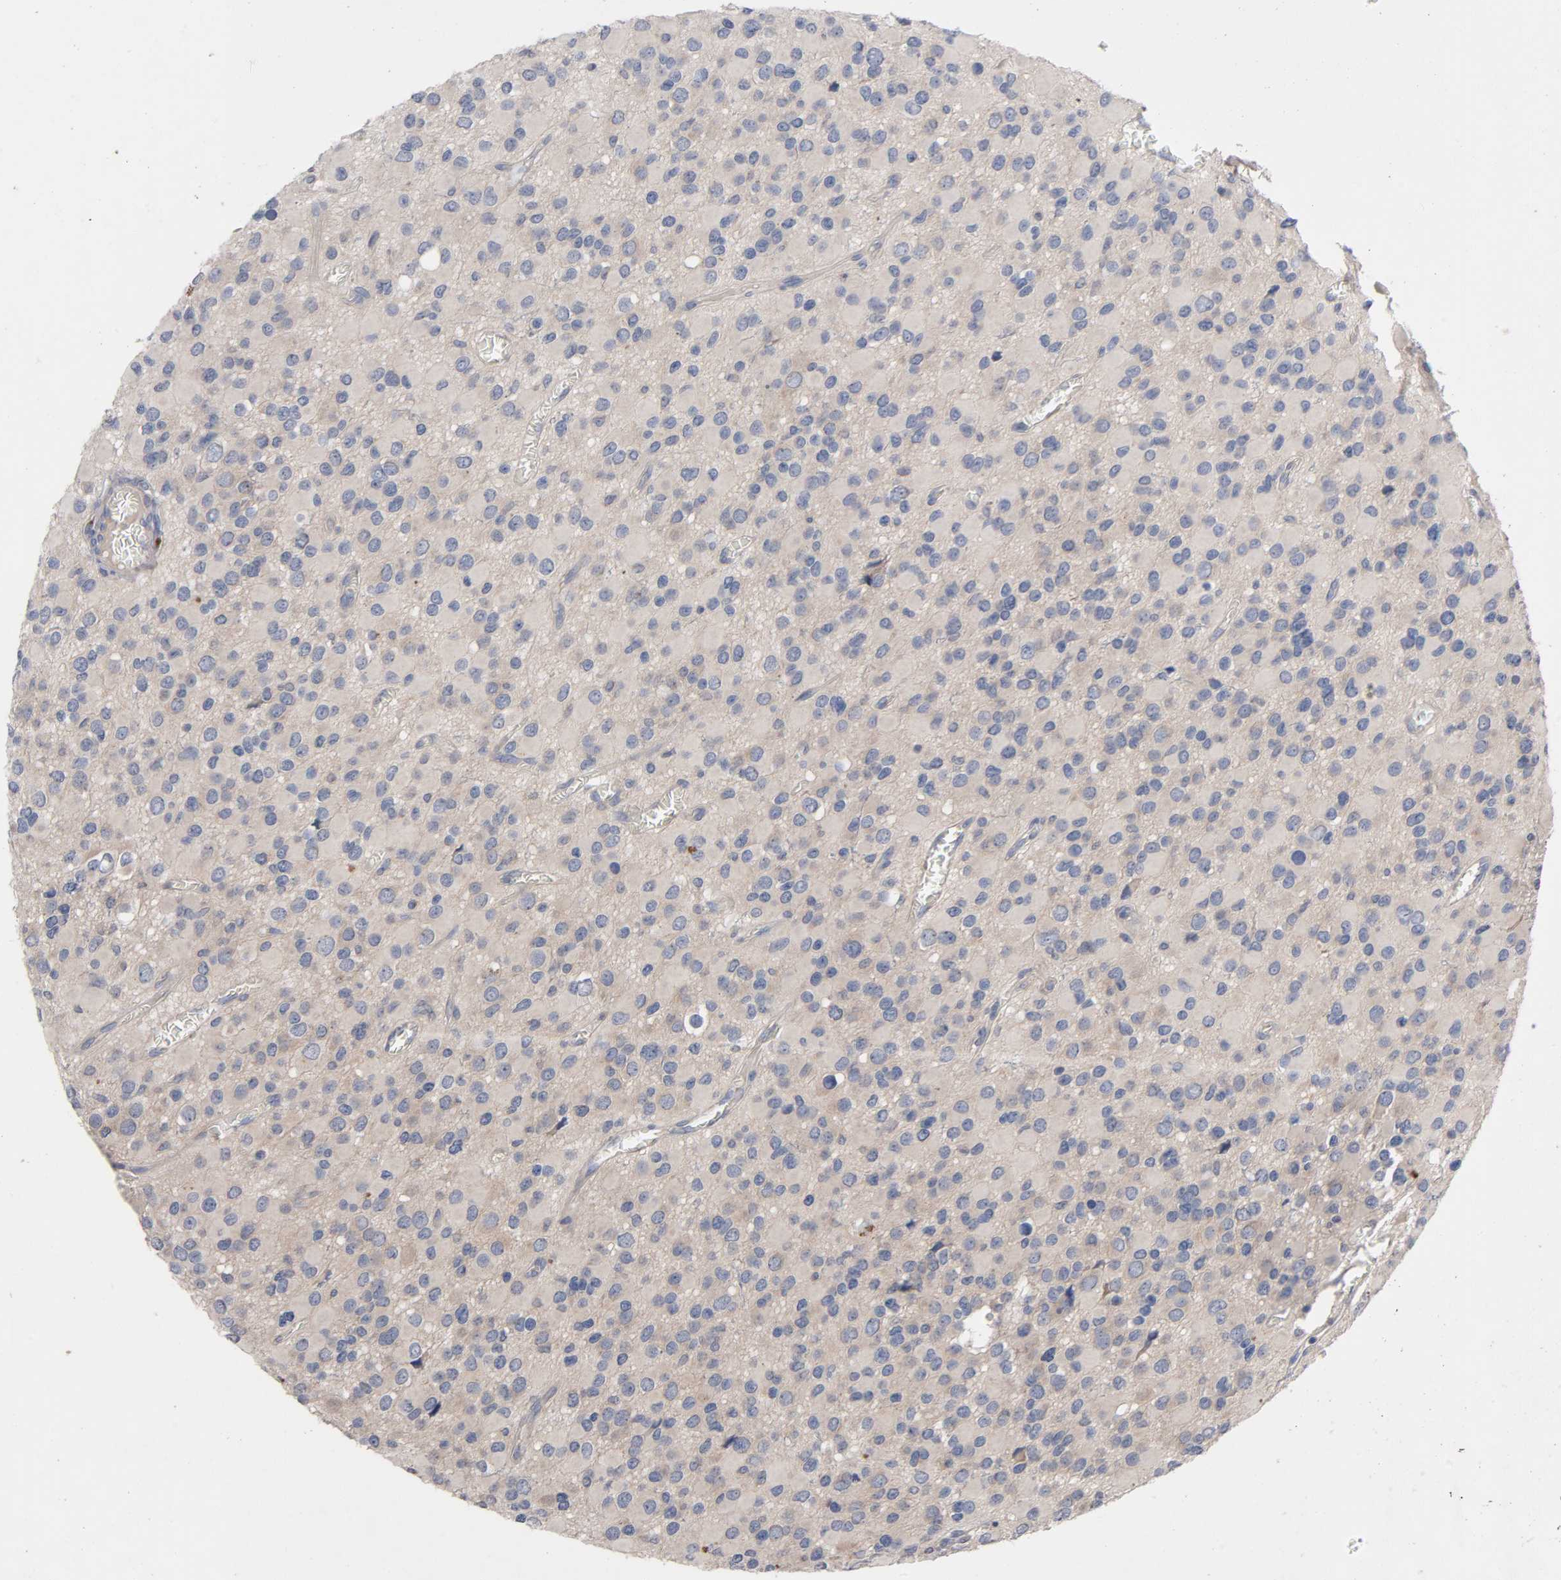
{"staining": {"intensity": "negative", "quantity": "none", "location": "none"}, "tissue": "glioma", "cell_type": "Tumor cells", "image_type": "cancer", "snomed": [{"axis": "morphology", "description": "Glioma, malignant, Low grade"}, {"axis": "topography", "description": "Brain"}], "caption": "Photomicrograph shows no significant protein expression in tumor cells of low-grade glioma (malignant). (DAB (3,3'-diaminobenzidine) IHC visualized using brightfield microscopy, high magnification).", "gene": "CCDC134", "patient": {"sex": "male", "age": 42}}